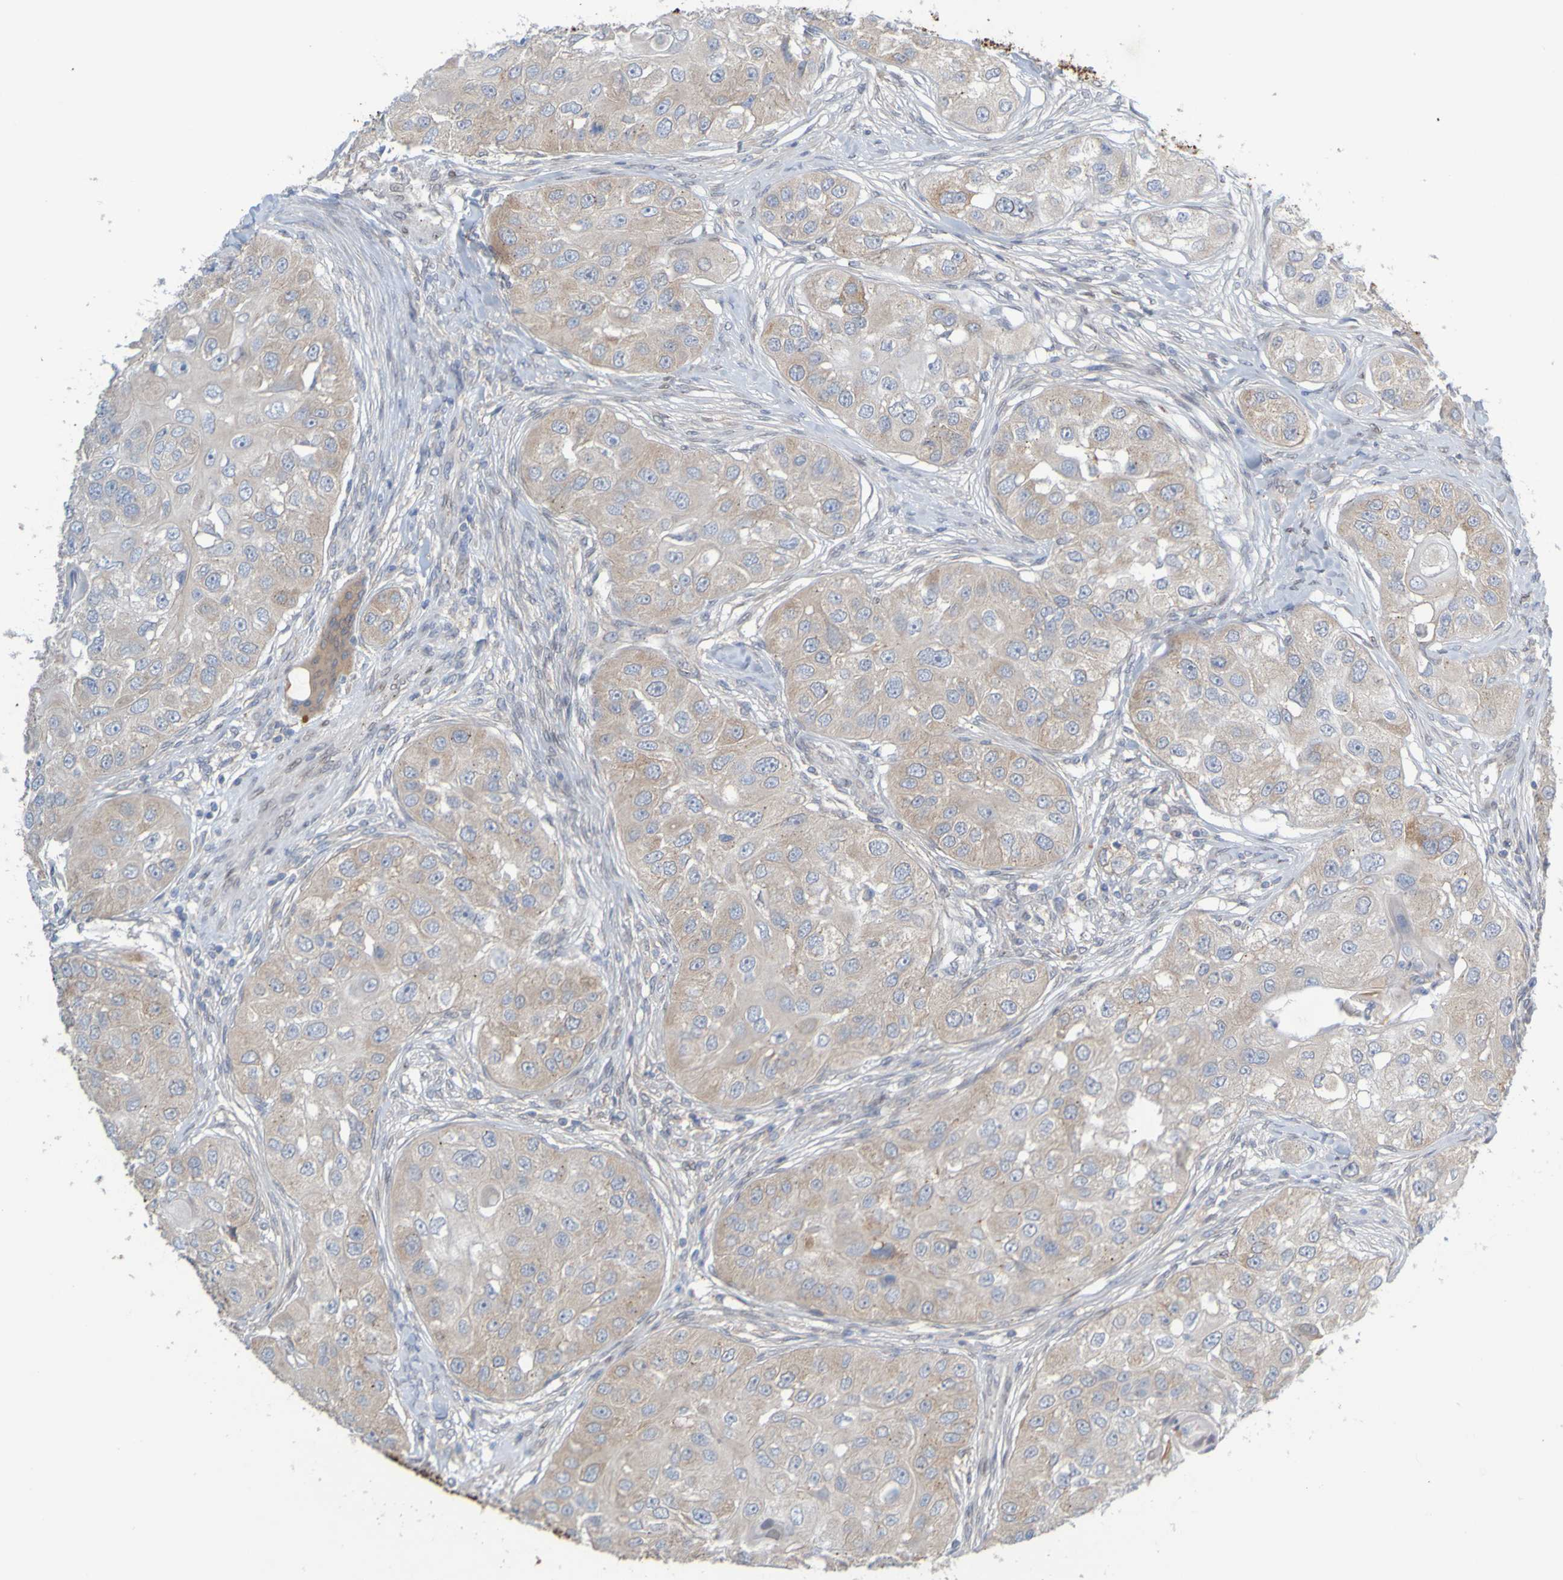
{"staining": {"intensity": "weak", "quantity": ">75%", "location": "cytoplasmic/membranous"}, "tissue": "head and neck cancer", "cell_type": "Tumor cells", "image_type": "cancer", "snomed": [{"axis": "morphology", "description": "Normal tissue, NOS"}, {"axis": "morphology", "description": "Squamous cell carcinoma, NOS"}, {"axis": "topography", "description": "Skeletal muscle"}, {"axis": "topography", "description": "Head-Neck"}], "caption": "Immunohistochemical staining of head and neck cancer (squamous cell carcinoma) shows low levels of weak cytoplasmic/membranous protein expression in about >75% of tumor cells.", "gene": "MAG", "patient": {"sex": "male", "age": 51}}